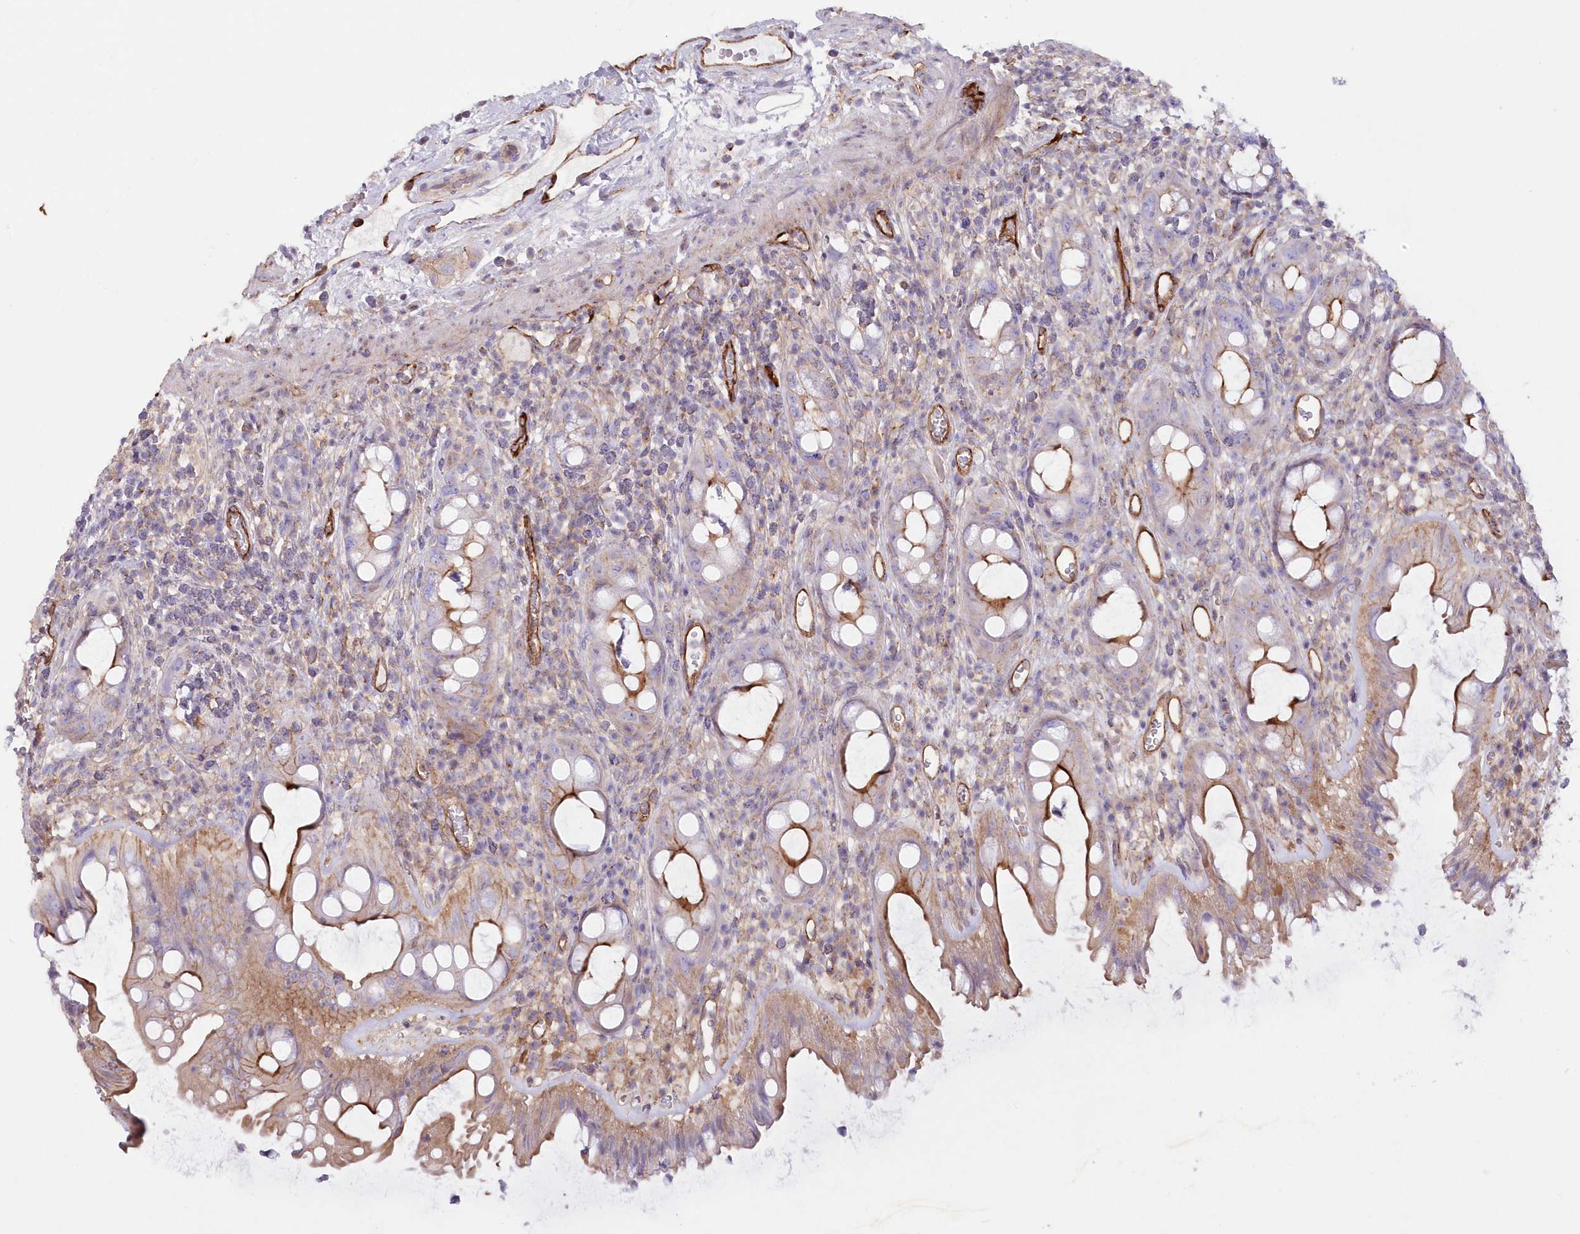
{"staining": {"intensity": "strong", "quantity": "<25%", "location": "cytoplasmic/membranous"}, "tissue": "rectum", "cell_type": "Glandular cells", "image_type": "normal", "snomed": [{"axis": "morphology", "description": "Normal tissue, NOS"}, {"axis": "topography", "description": "Rectum"}], "caption": "Protein expression analysis of normal rectum demonstrates strong cytoplasmic/membranous positivity in about <25% of glandular cells. (DAB = brown stain, brightfield microscopy at high magnification).", "gene": "RAB11FIP5", "patient": {"sex": "female", "age": 57}}